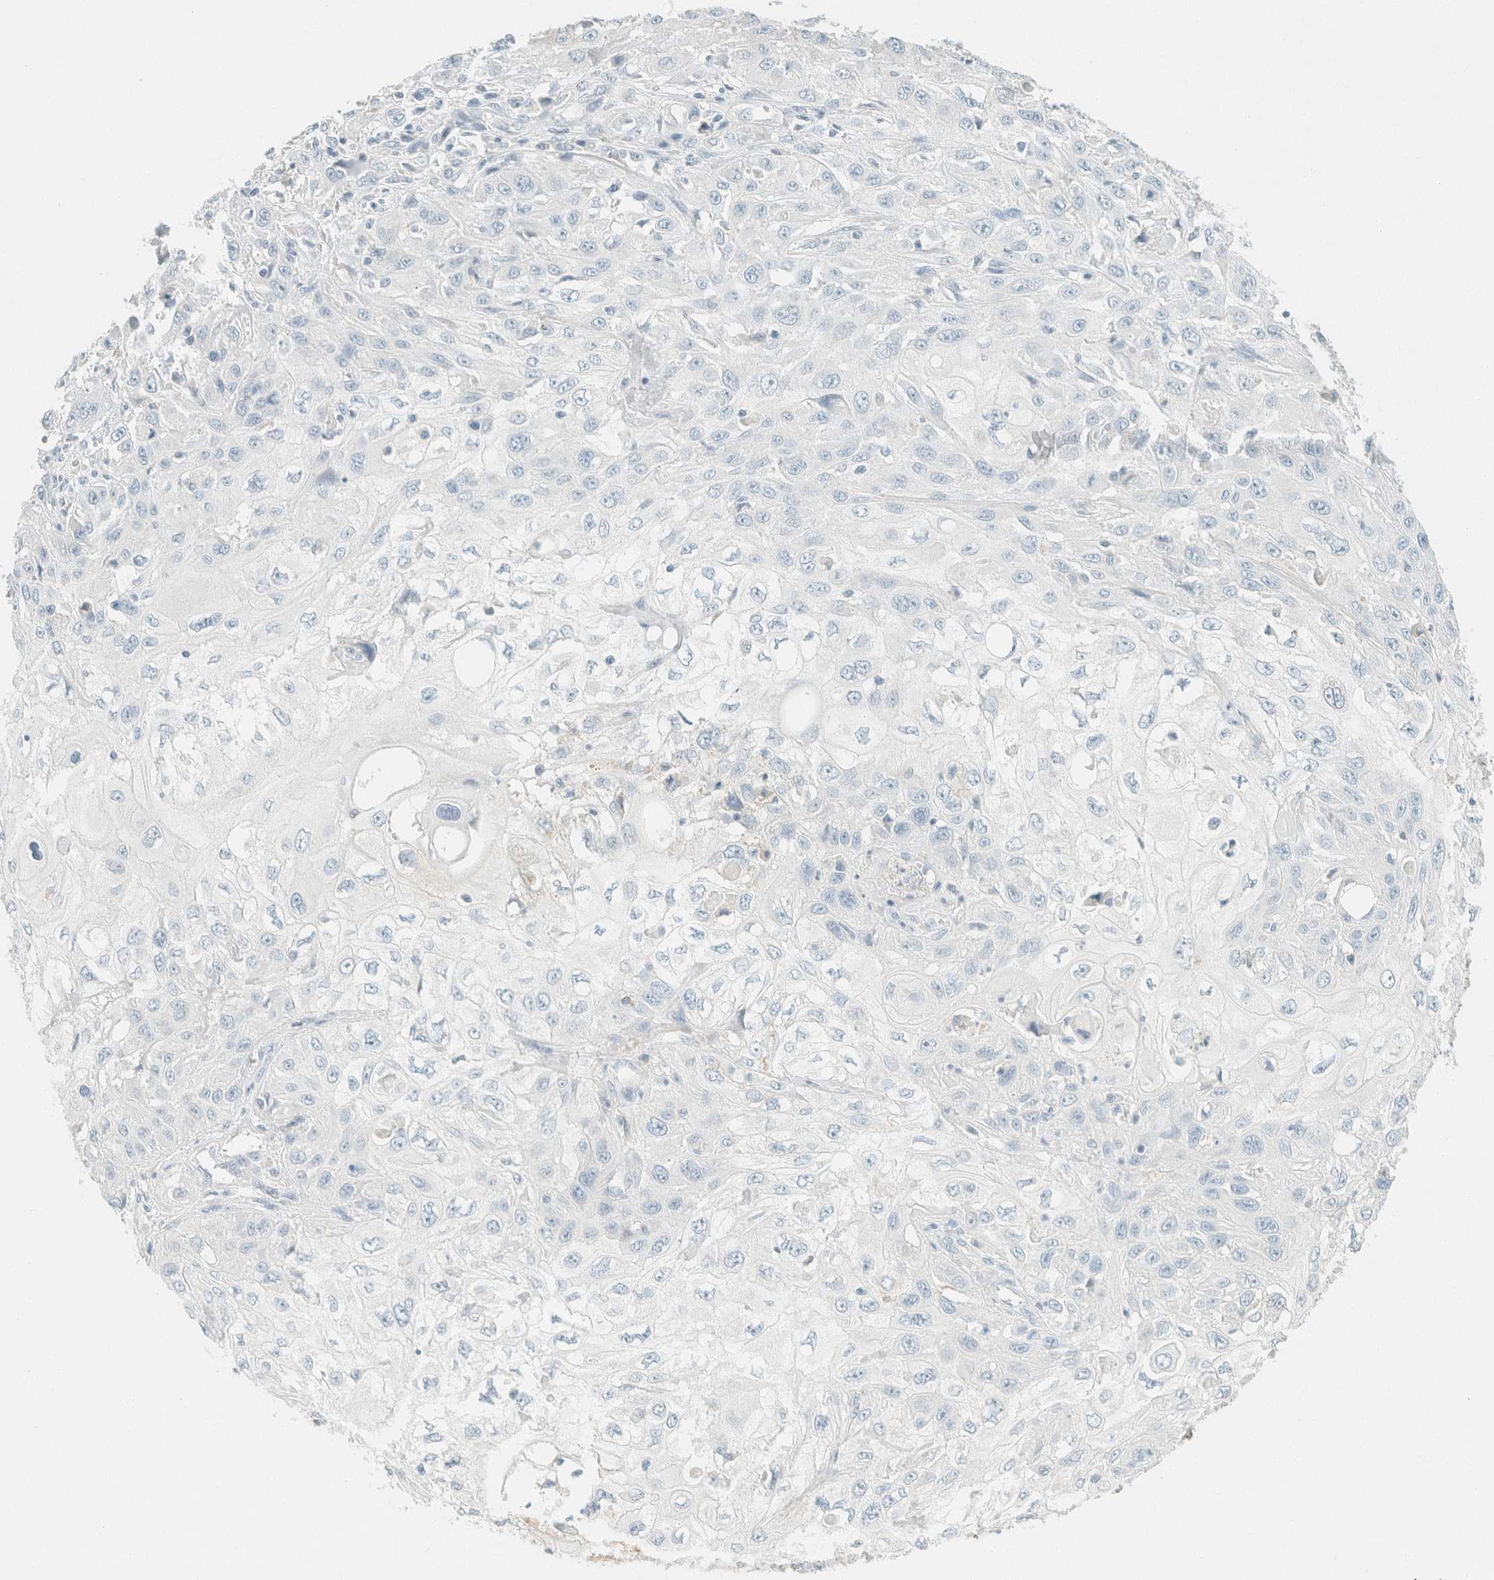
{"staining": {"intensity": "negative", "quantity": "none", "location": "none"}, "tissue": "skin cancer", "cell_type": "Tumor cells", "image_type": "cancer", "snomed": [{"axis": "morphology", "description": "Squamous cell carcinoma, NOS"}, {"axis": "topography", "description": "Skin"}], "caption": "Skin squamous cell carcinoma stained for a protein using IHC reveals no positivity tumor cells.", "gene": "GPA33", "patient": {"sex": "male", "age": 75}}